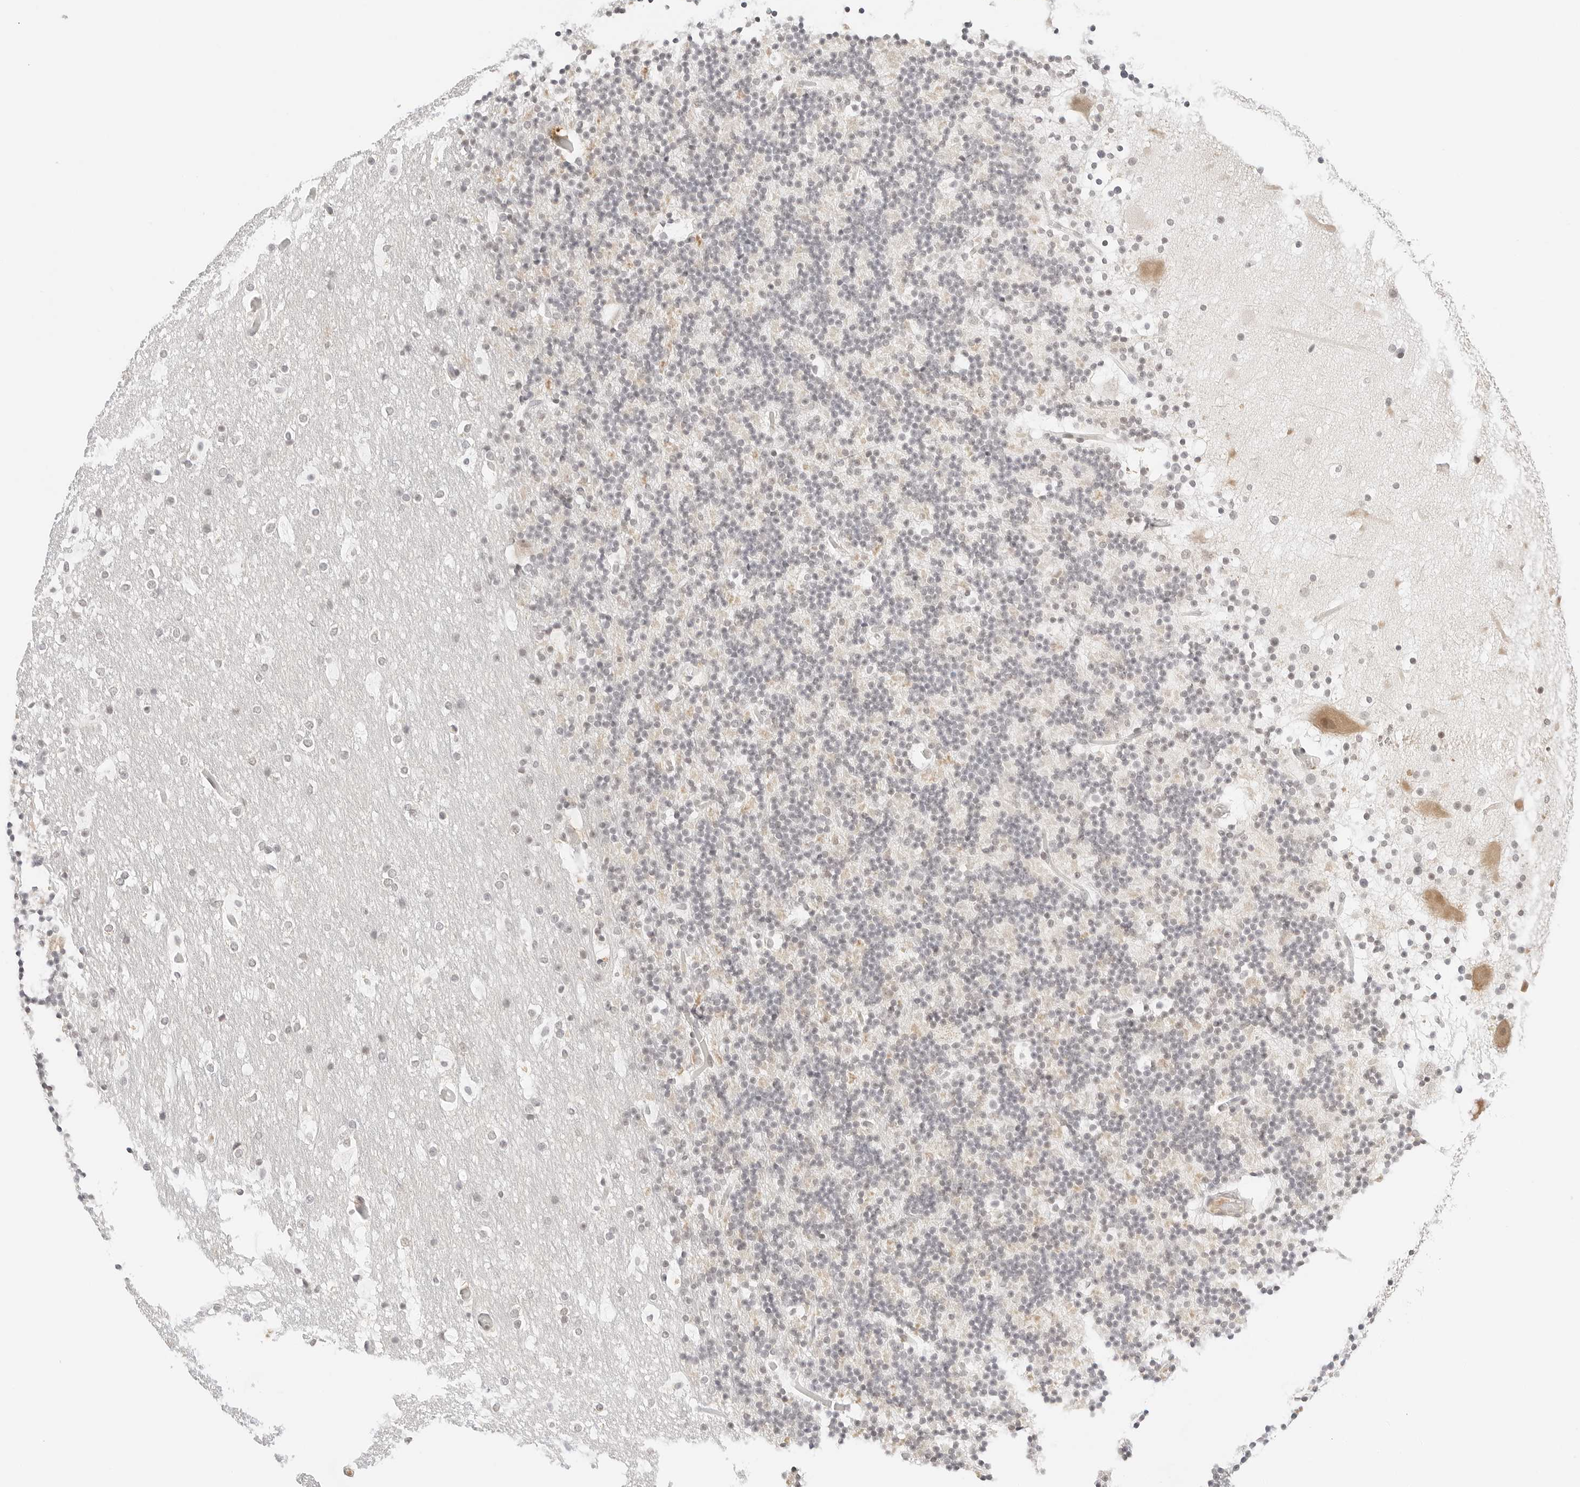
{"staining": {"intensity": "negative", "quantity": "none", "location": "none"}, "tissue": "cerebellum", "cell_type": "Cells in granular layer", "image_type": "normal", "snomed": [{"axis": "morphology", "description": "Normal tissue, NOS"}, {"axis": "topography", "description": "Cerebellum"}], "caption": "DAB (3,3'-diaminobenzidine) immunohistochemical staining of unremarkable human cerebellum demonstrates no significant expression in cells in granular layer. Brightfield microscopy of IHC stained with DAB (3,3'-diaminobenzidine) (brown) and hematoxylin (blue), captured at high magnification.", "gene": "SEPTIN4", "patient": {"sex": "male", "age": 57}}